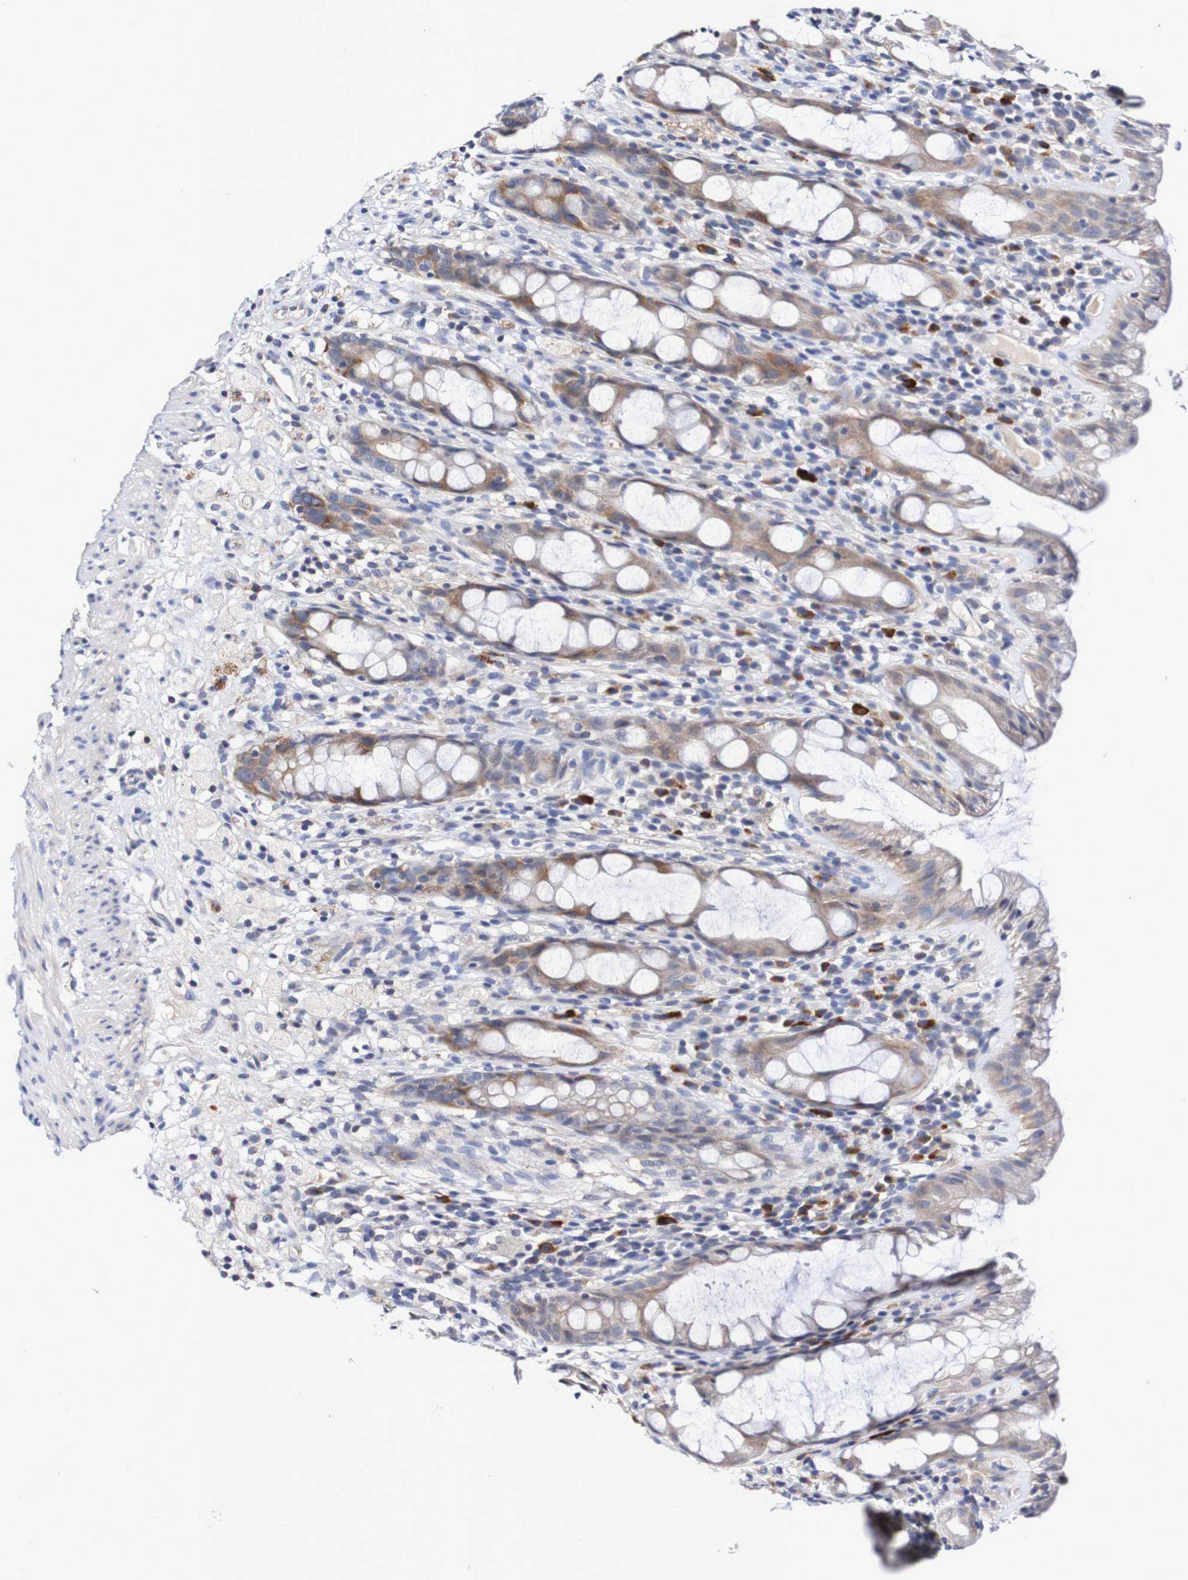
{"staining": {"intensity": "moderate", "quantity": "<25%", "location": "cytoplasmic/membranous"}, "tissue": "rectum", "cell_type": "Glandular cells", "image_type": "normal", "snomed": [{"axis": "morphology", "description": "Normal tissue, NOS"}, {"axis": "topography", "description": "Rectum"}], "caption": "Brown immunohistochemical staining in unremarkable rectum reveals moderate cytoplasmic/membranous staining in approximately <25% of glandular cells. The staining was performed using DAB to visualize the protein expression in brown, while the nuclei were stained in blue with hematoxylin (Magnification: 20x).", "gene": "ACVR1C", "patient": {"sex": "male", "age": 44}}